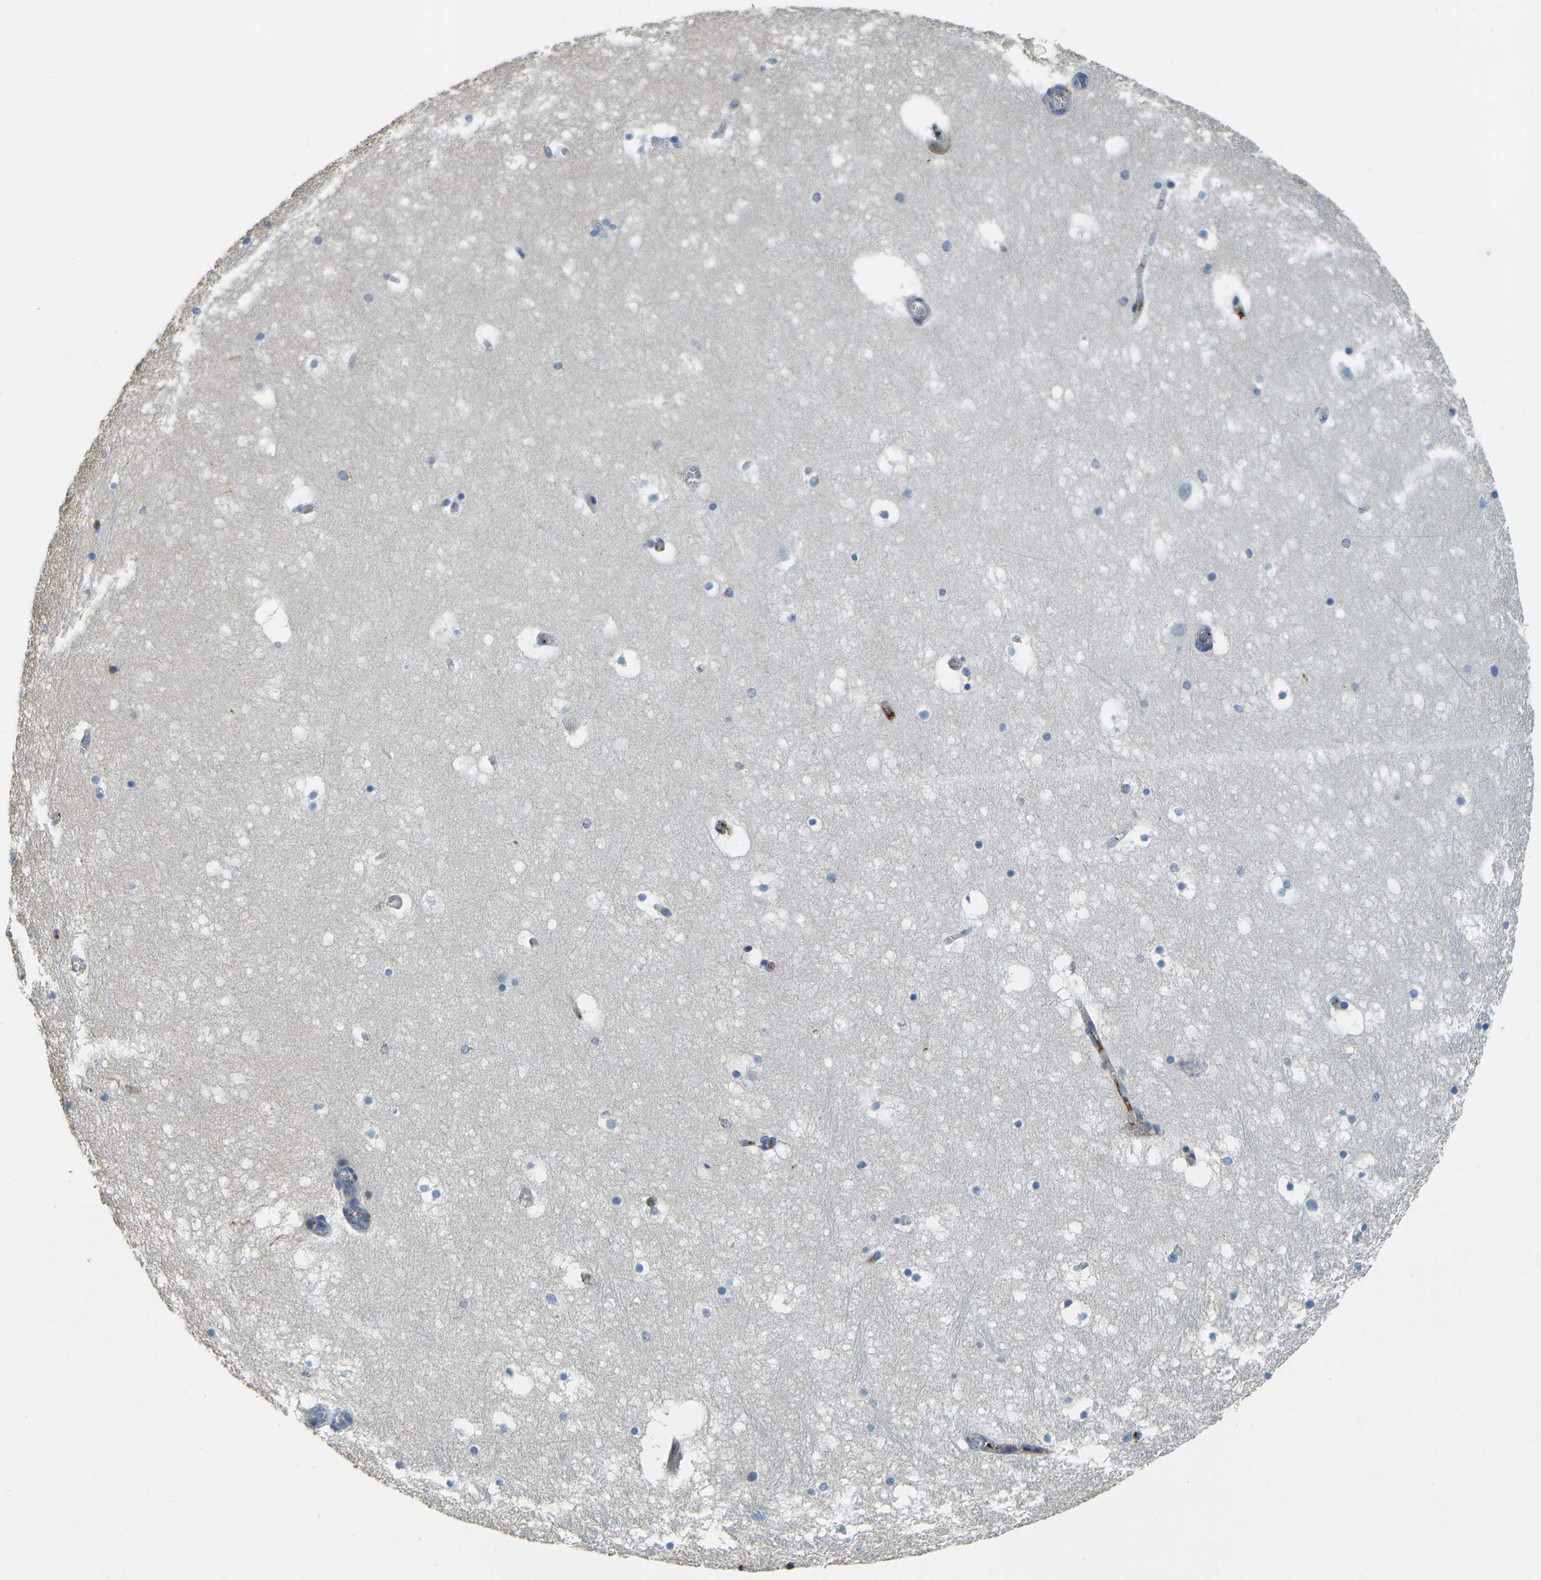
{"staining": {"intensity": "negative", "quantity": "none", "location": "none"}, "tissue": "hippocampus", "cell_type": "Glial cells", "image_type": "normal", "snomed": [{"axis": "morphology", "description": "Normal tissue, NOS"}, {"axis": "topography", "description": "Hippocampus"}], "caption": "Immunohistochemistry (IHC) photomicrograph of normal hippocampus: hippocampus stained with DAB (3,3'-diaminobenzidine) demonstrates no significant protein staining in glial cells. Nuclei are stained in blue.", "gene": "THBS4", "patient": {"sex": "male", "age": 45}}